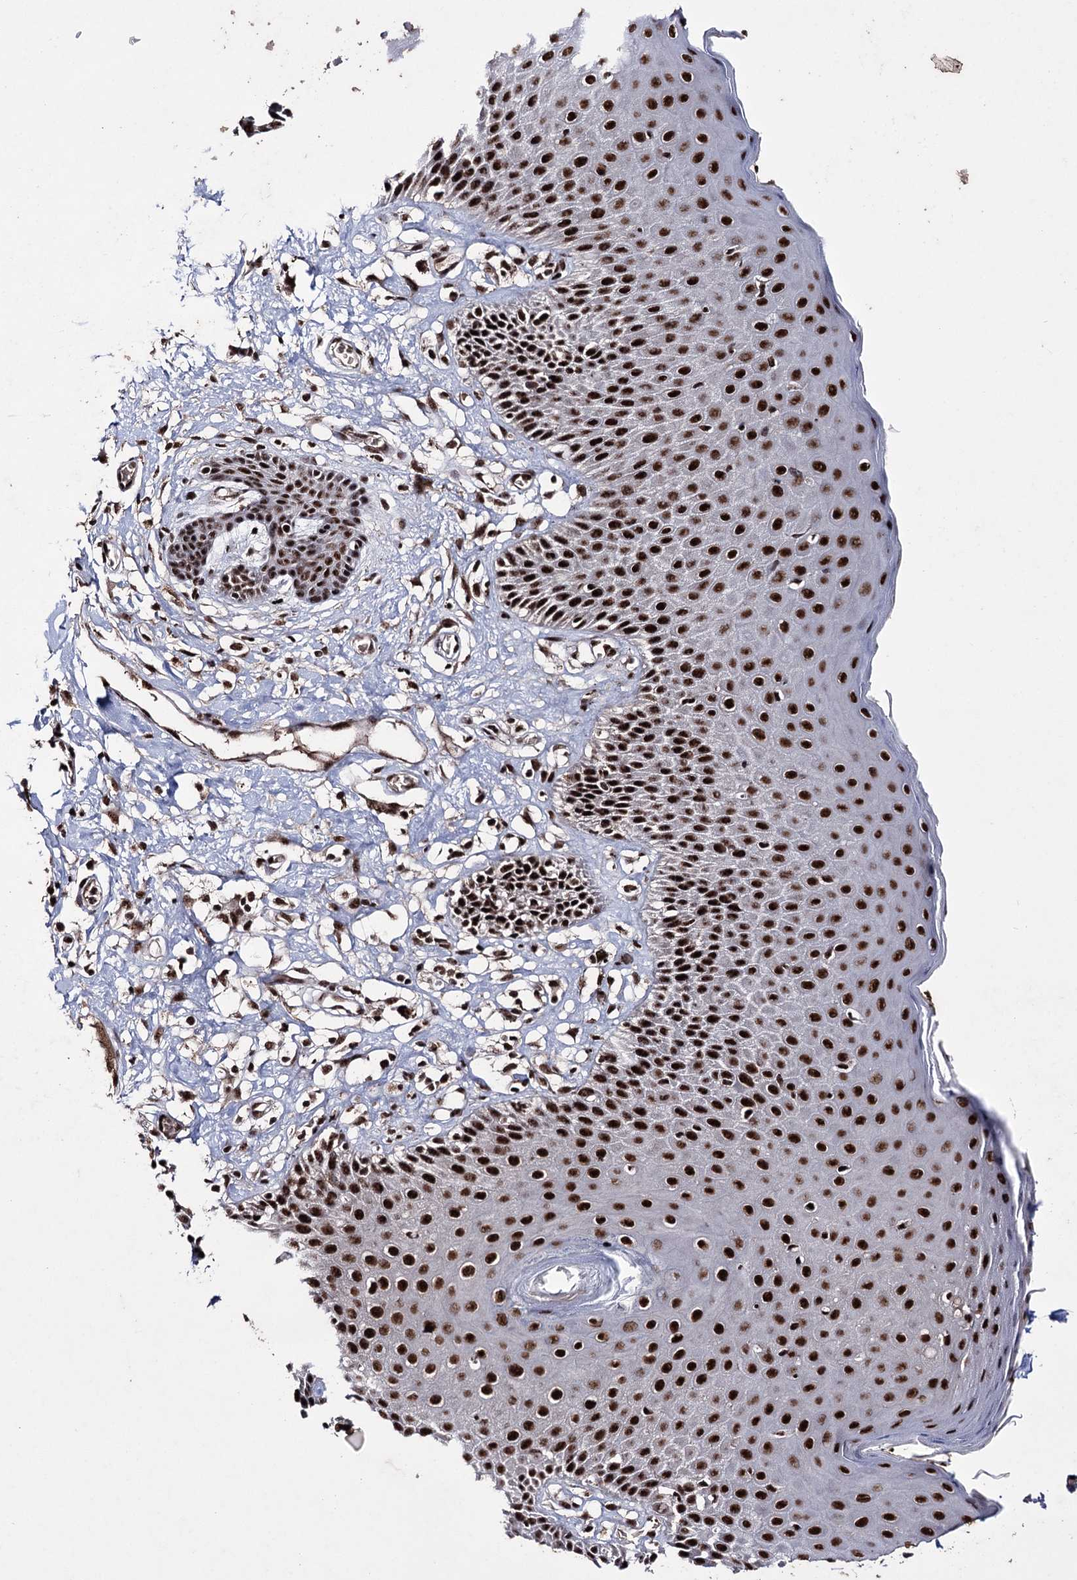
{"staining": {"intensity": "strong", "quantity": ">75%", "location": "nuclear"}, "tissue": "skin", "cell_type": "Epidermal cells", "image_type": "normal", "snomed": [{"axis": "morphology", "description": "Normal tissue, NOS"}, {"axis": "topography", "description": "Vulva"}], "caption": "This histopathology image reveals normal skin stained with IHC to label a protein in brown. The nuclear of epidermal cells show strong positivity for the protein. Nuclei are counter-stained blue.", "gene": "PRPF40A", "patient": {"sex": "female", "age": 68}}